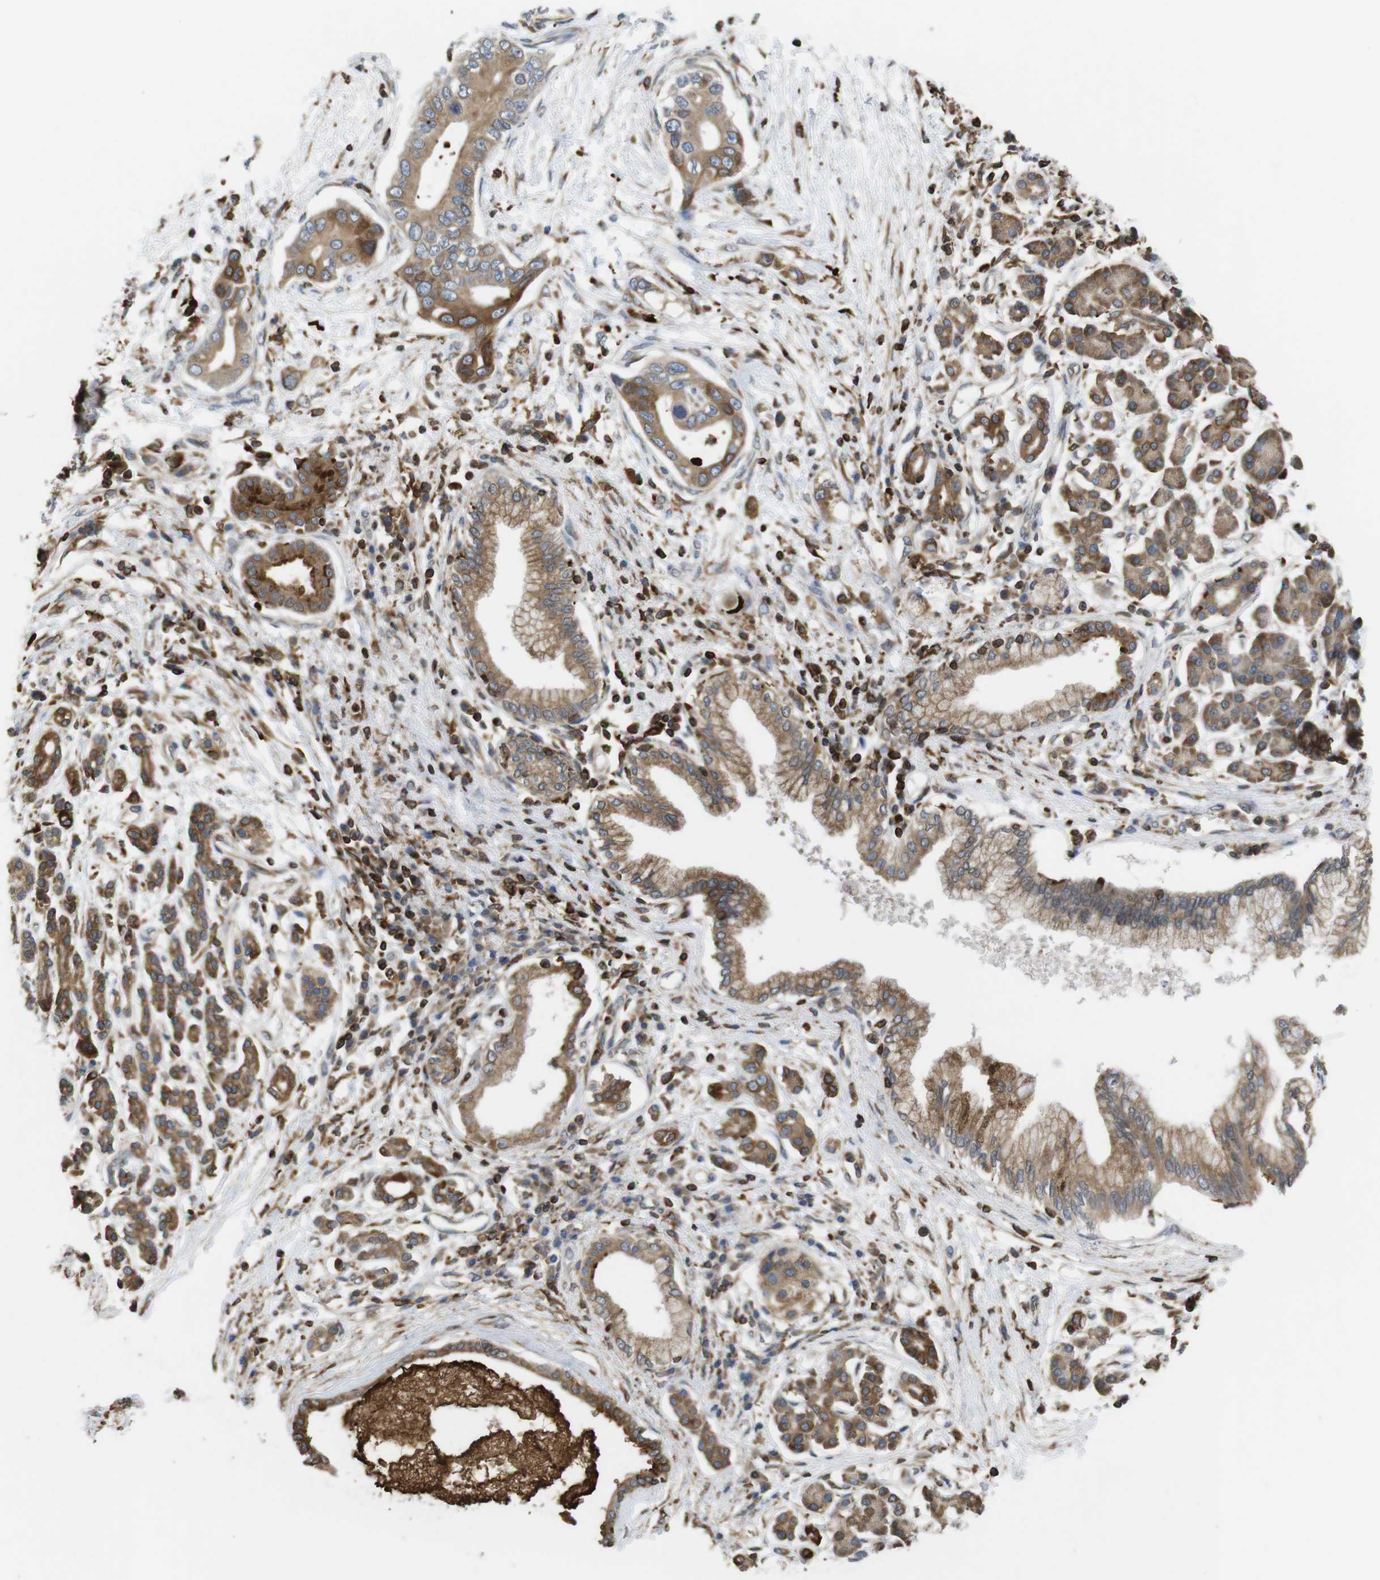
{"staining": {"intensity": "moderate", "quantity": ">75%", "location": "cytoplasmic/membranous"}, "tissue": "pancreatic cancer", "cell_type": "Tumor cells", "image_type": "cancer", "snomed": [{"axis": "morphology", "description": "Adenocarcinoma, NOS"}, {"axis": "topography", "description": "Pancreas"}], "caption": "Human pancreatic cancer stained for a protein (brown) shows moderate cytoplasmic/membranous positive positivity in about >75% of tumor cells.", "gene": "ARL6IP5", "patient": {"sex": "male", "age": 77}}